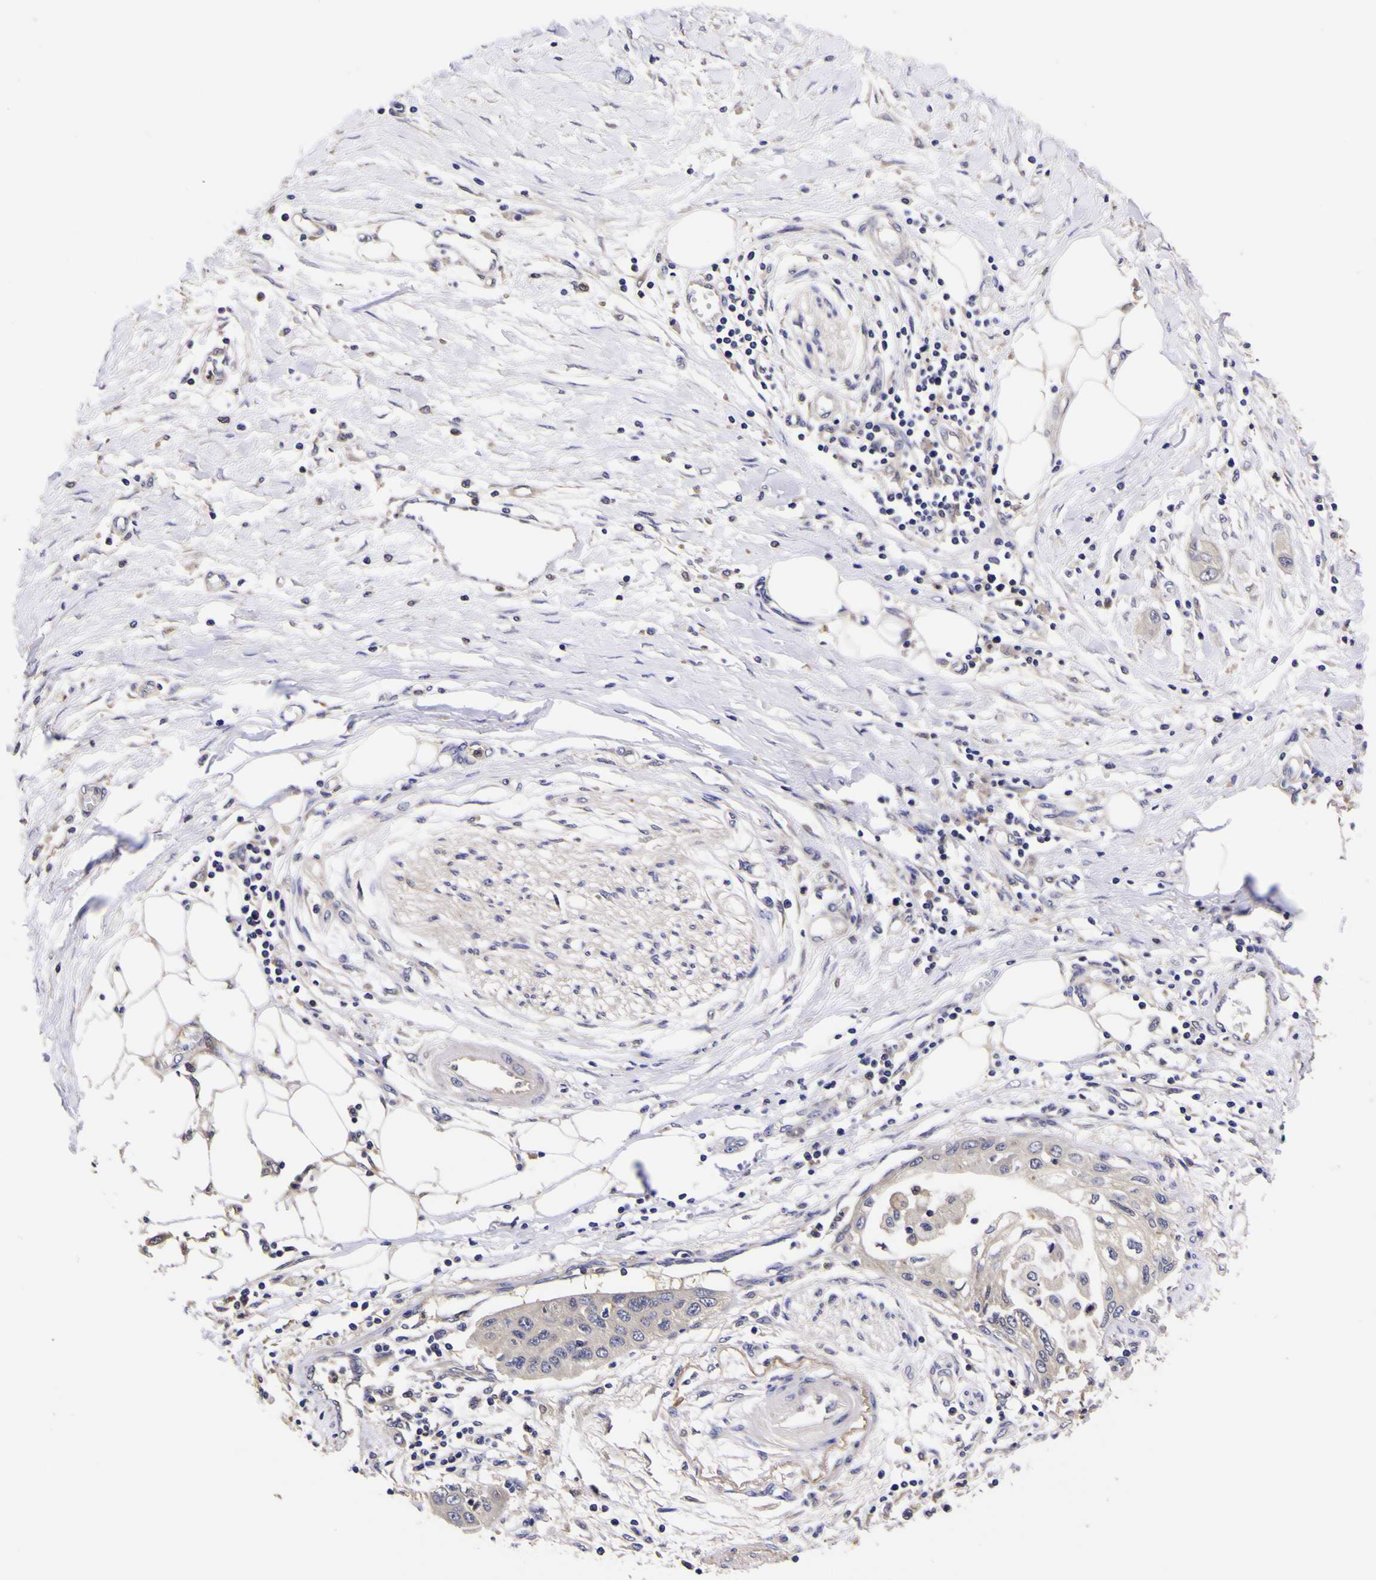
{"staining": {"intensity": "negative", "quantity": "none", "location": "none"}, "tissue": "pancreatic cancer", "cell_type": "Tumor cells", "image_type": "cancer", "snomed": [{"axis": "morphology", "description": "Adenocarcinoma, NOS"}, {"axis": "topography", "description": "Pancreas"}], "caption": "Protein analysis of pancreatic cancer (adenocarcinoma) exhibits no significant staining in tumor cells.", "gene": "MAPK14", "patient": {"sex": "female", "age": 70}}